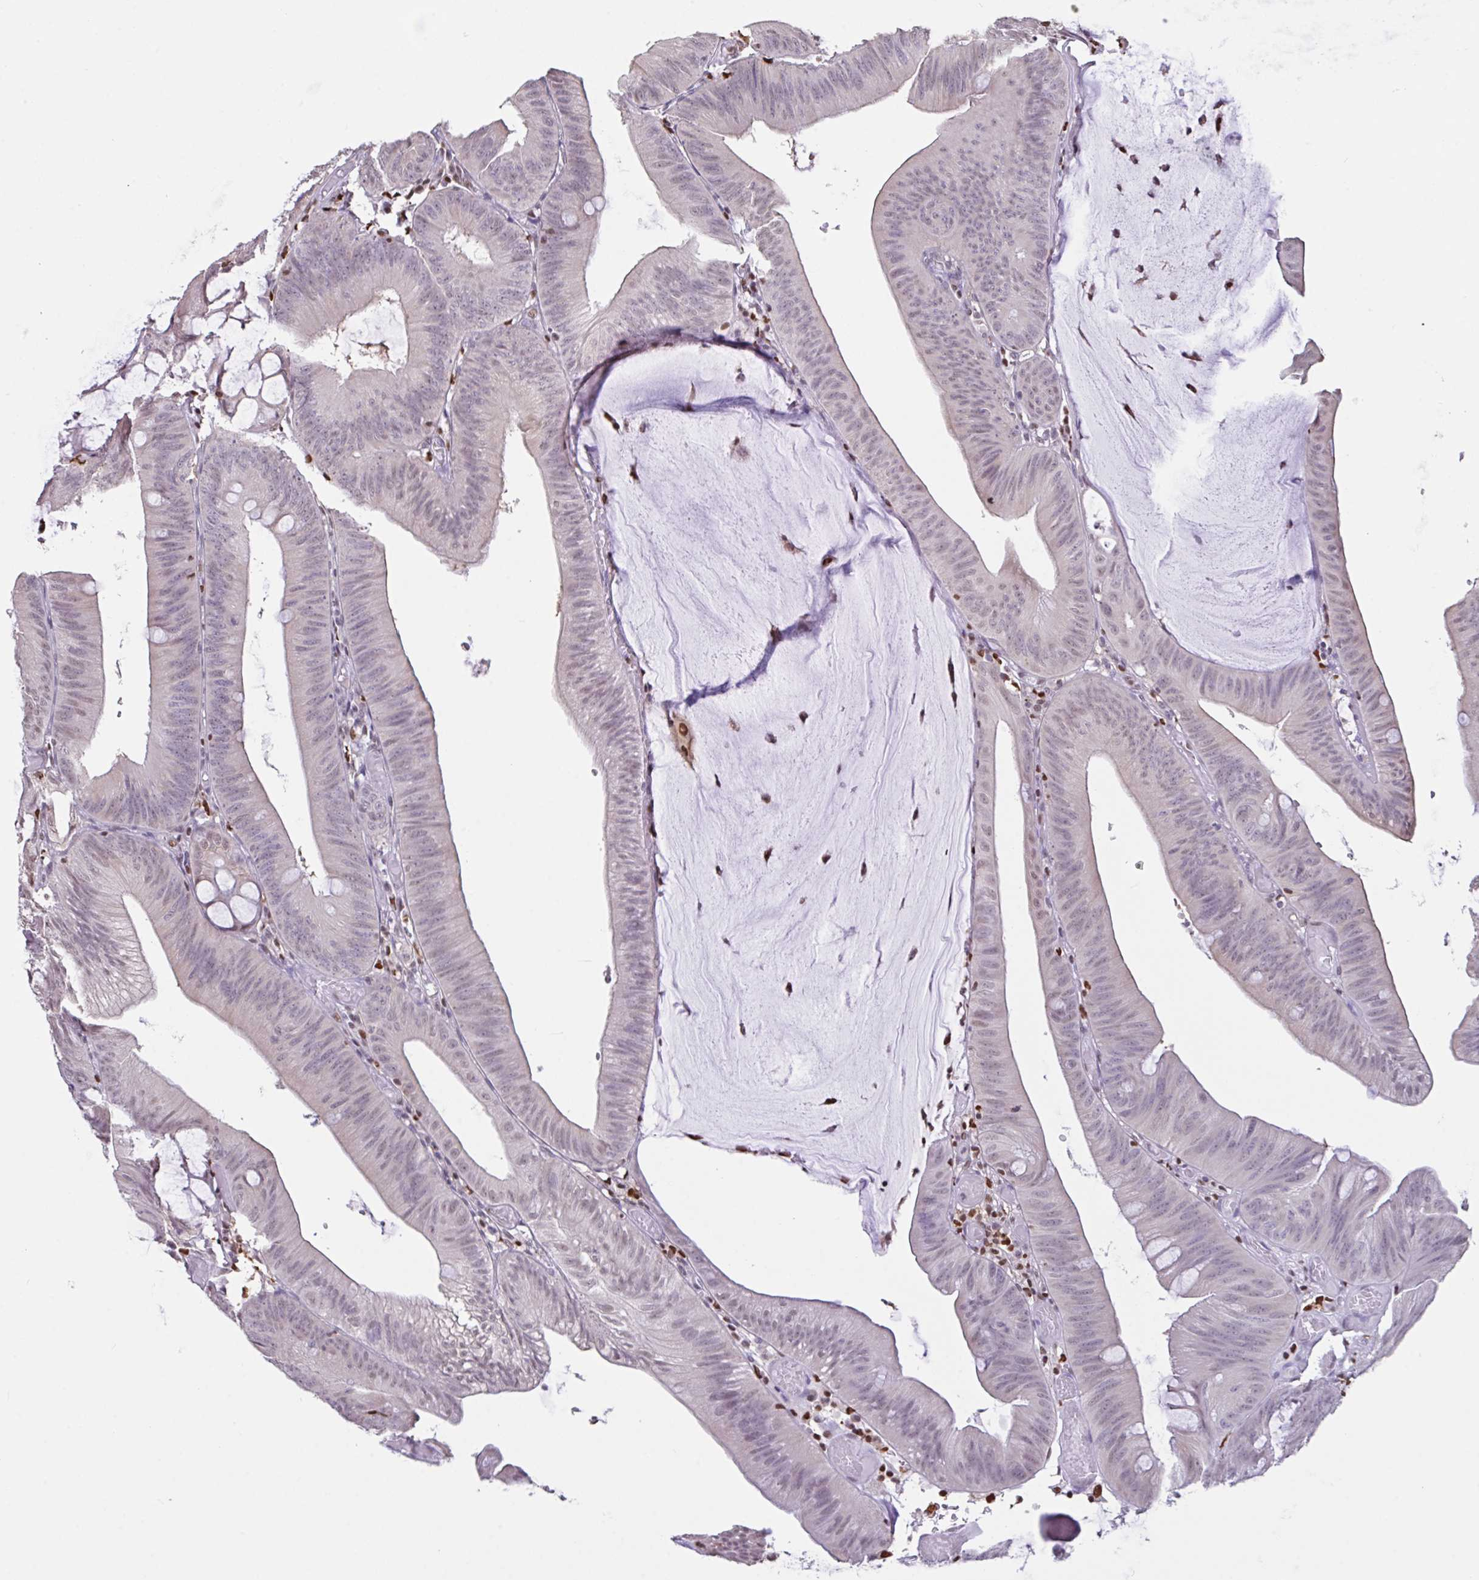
{"staining": {"intensity": "weak", "quantity": "<25%", "location": "nuclear"}, "tissue": "colorectal cancer", "cell_type": "Tumor cells", "image_type": "cancer", "snomed": [{"axis": "morphology", "description": "Adenocarcinoma, NOS"}, {"axis": "topography", "description": "Colon"}], "caption": "A photomicrograph of colorectal cancer (adenocarcinoma) stained for a protein reveals no brown staining in tumor cells.", "gene": "BTBD10", "patient": {"sex": "male", "age": 84}}